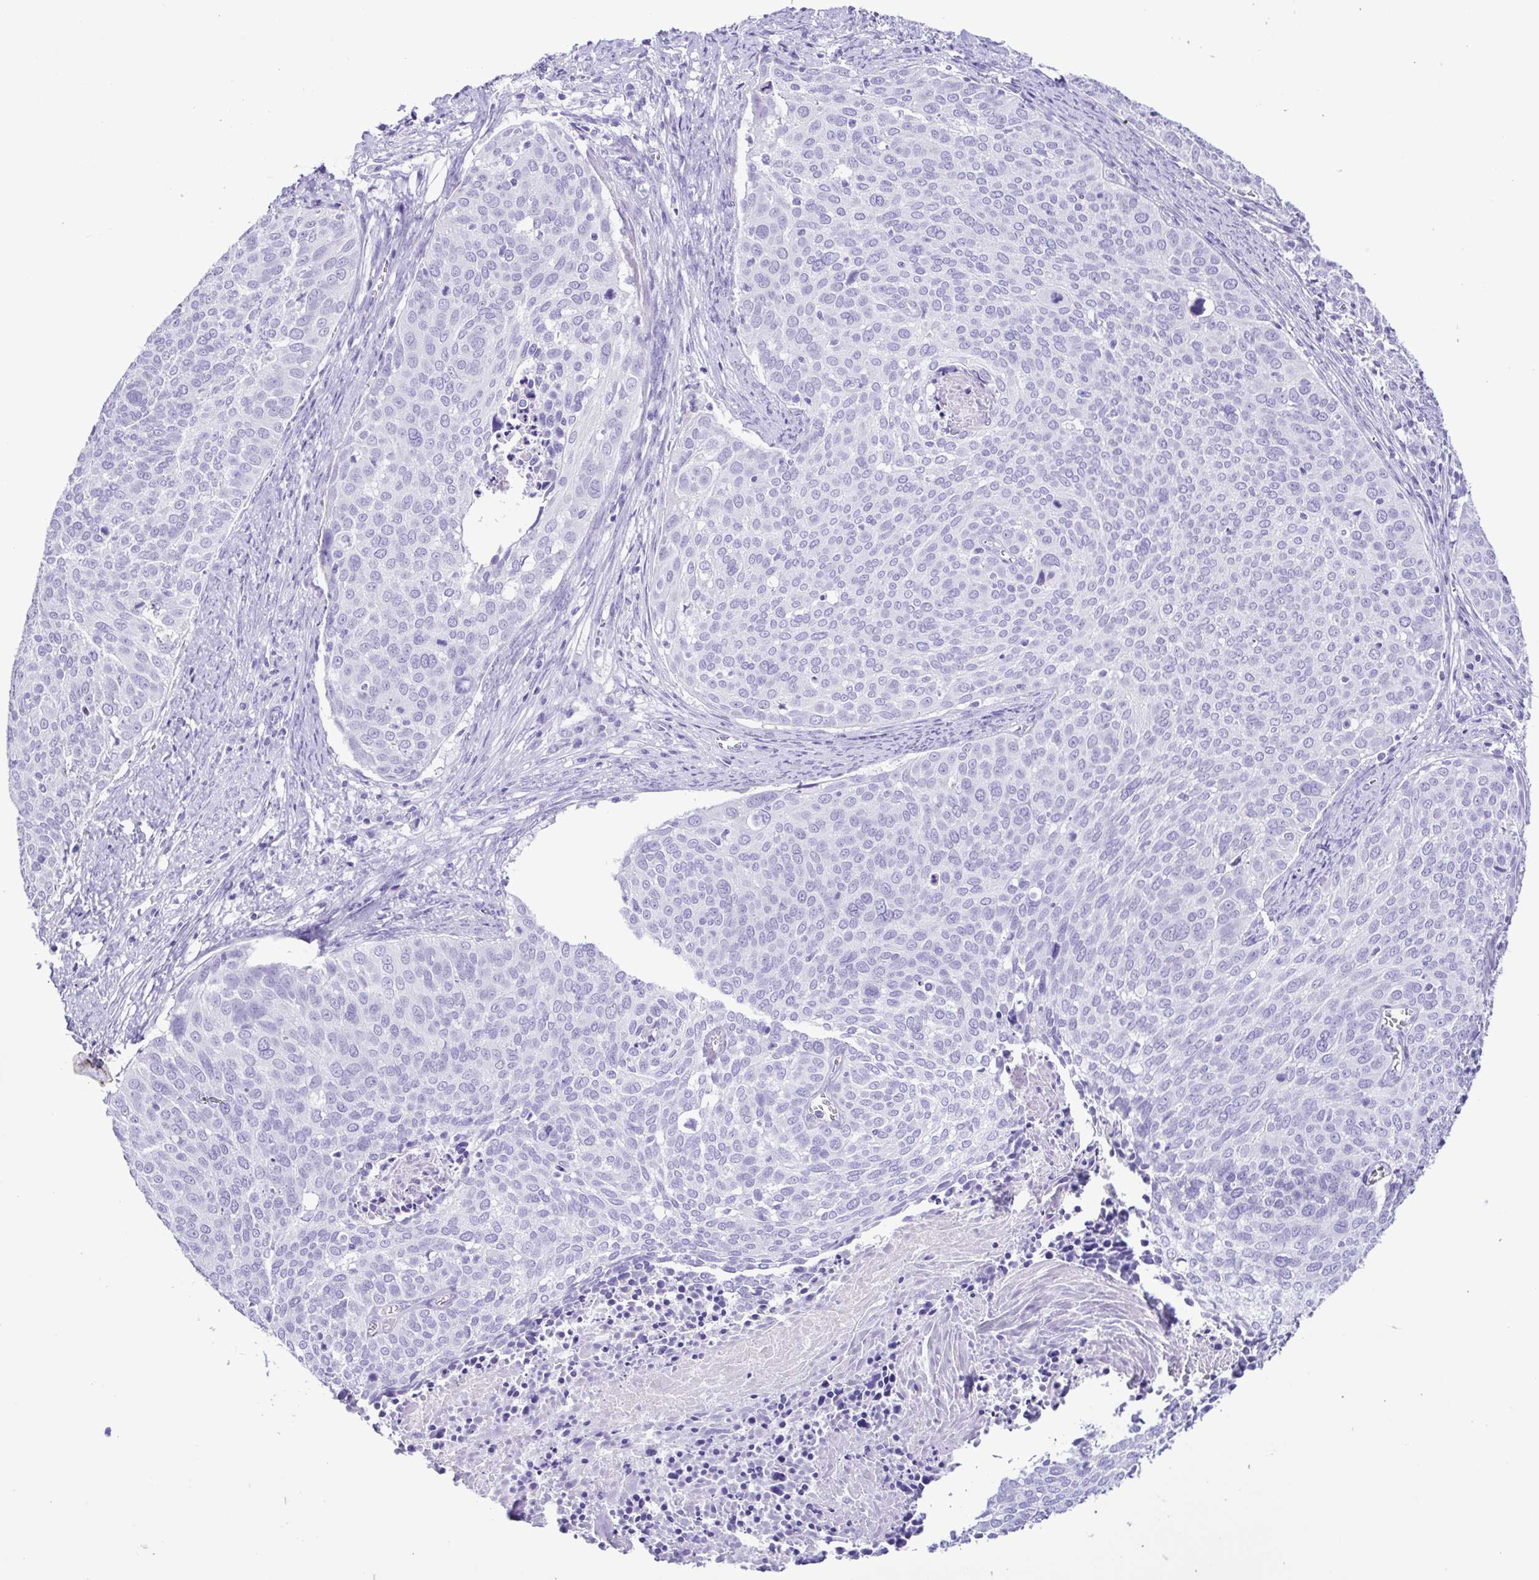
{"staining": {"intensity": "negative", "quantity": "none", "location": "none"}, "tissue": "cervical cancer", "cell_type": "Tumor cells", "image_type": "cancer", "snomed": [{"axis": "morphology", "description": "Squamous cell carcinoma, NOS"}, {"axis": "topography", "description": "Cervix"}], "caption": "IHC image of human cervical cancer (squamous cell carcinoma) stained for a protein (brown), which exhibits no positivity in tumor cells.", "gene": "OVGP1", "patient": {"sex": "female", "age": 39}}